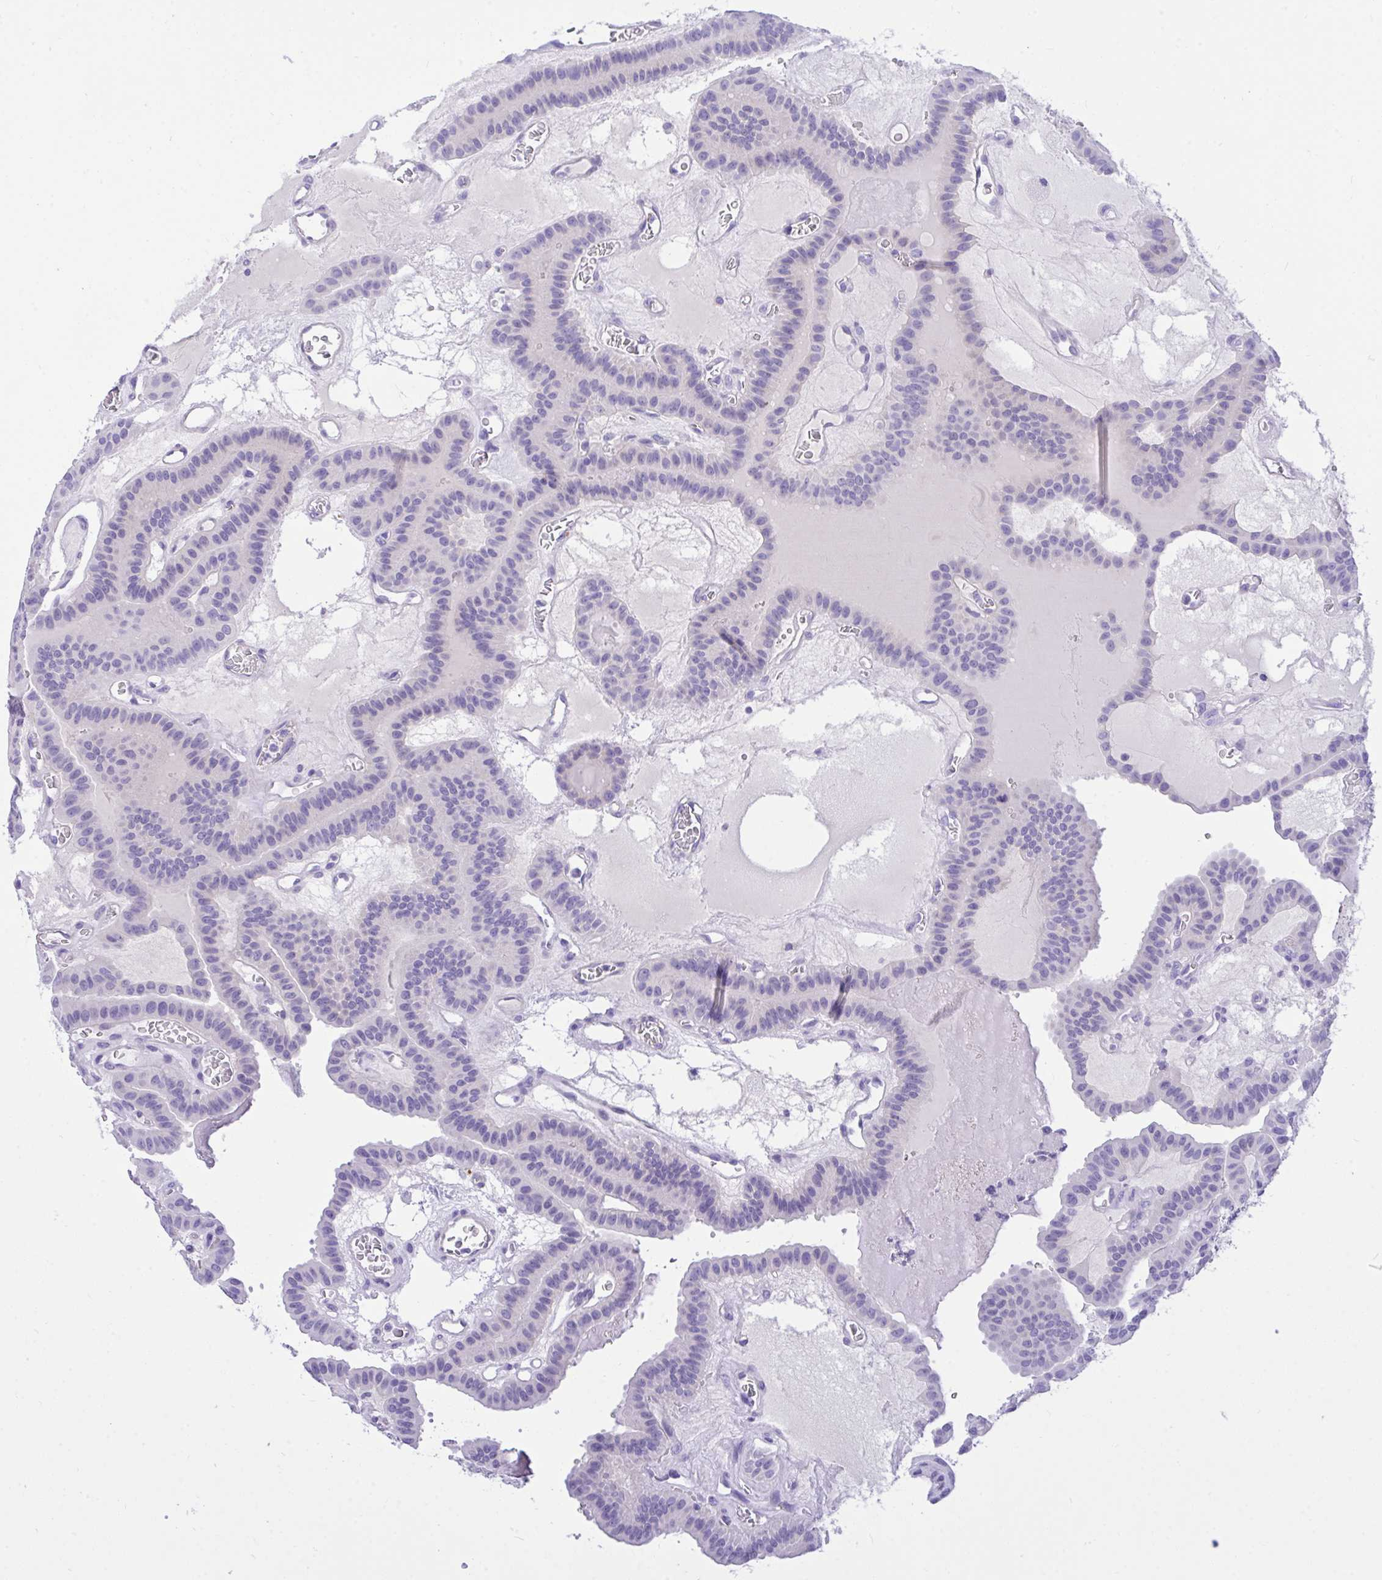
{"staining": {"intensity": "negative", "quantity": "none", "location": "none"}, "tissue": "thyroid cancer", "cell_type": "Tumor cells", "image_type": "cancer", "snomed": [{"axis": "morphology", "description": "Papillary adenocarcinoma, NOS"}, {"axis": "topography", "description": "Thyroid gland"}], "caption": "Human thyroid papillary adenocarcinoma stained for a protein using immunohistochemistry demonstrates no positivity in tumor cells.", "gene": "TLN2", "patient": {"sex": "male", "age": 87}}